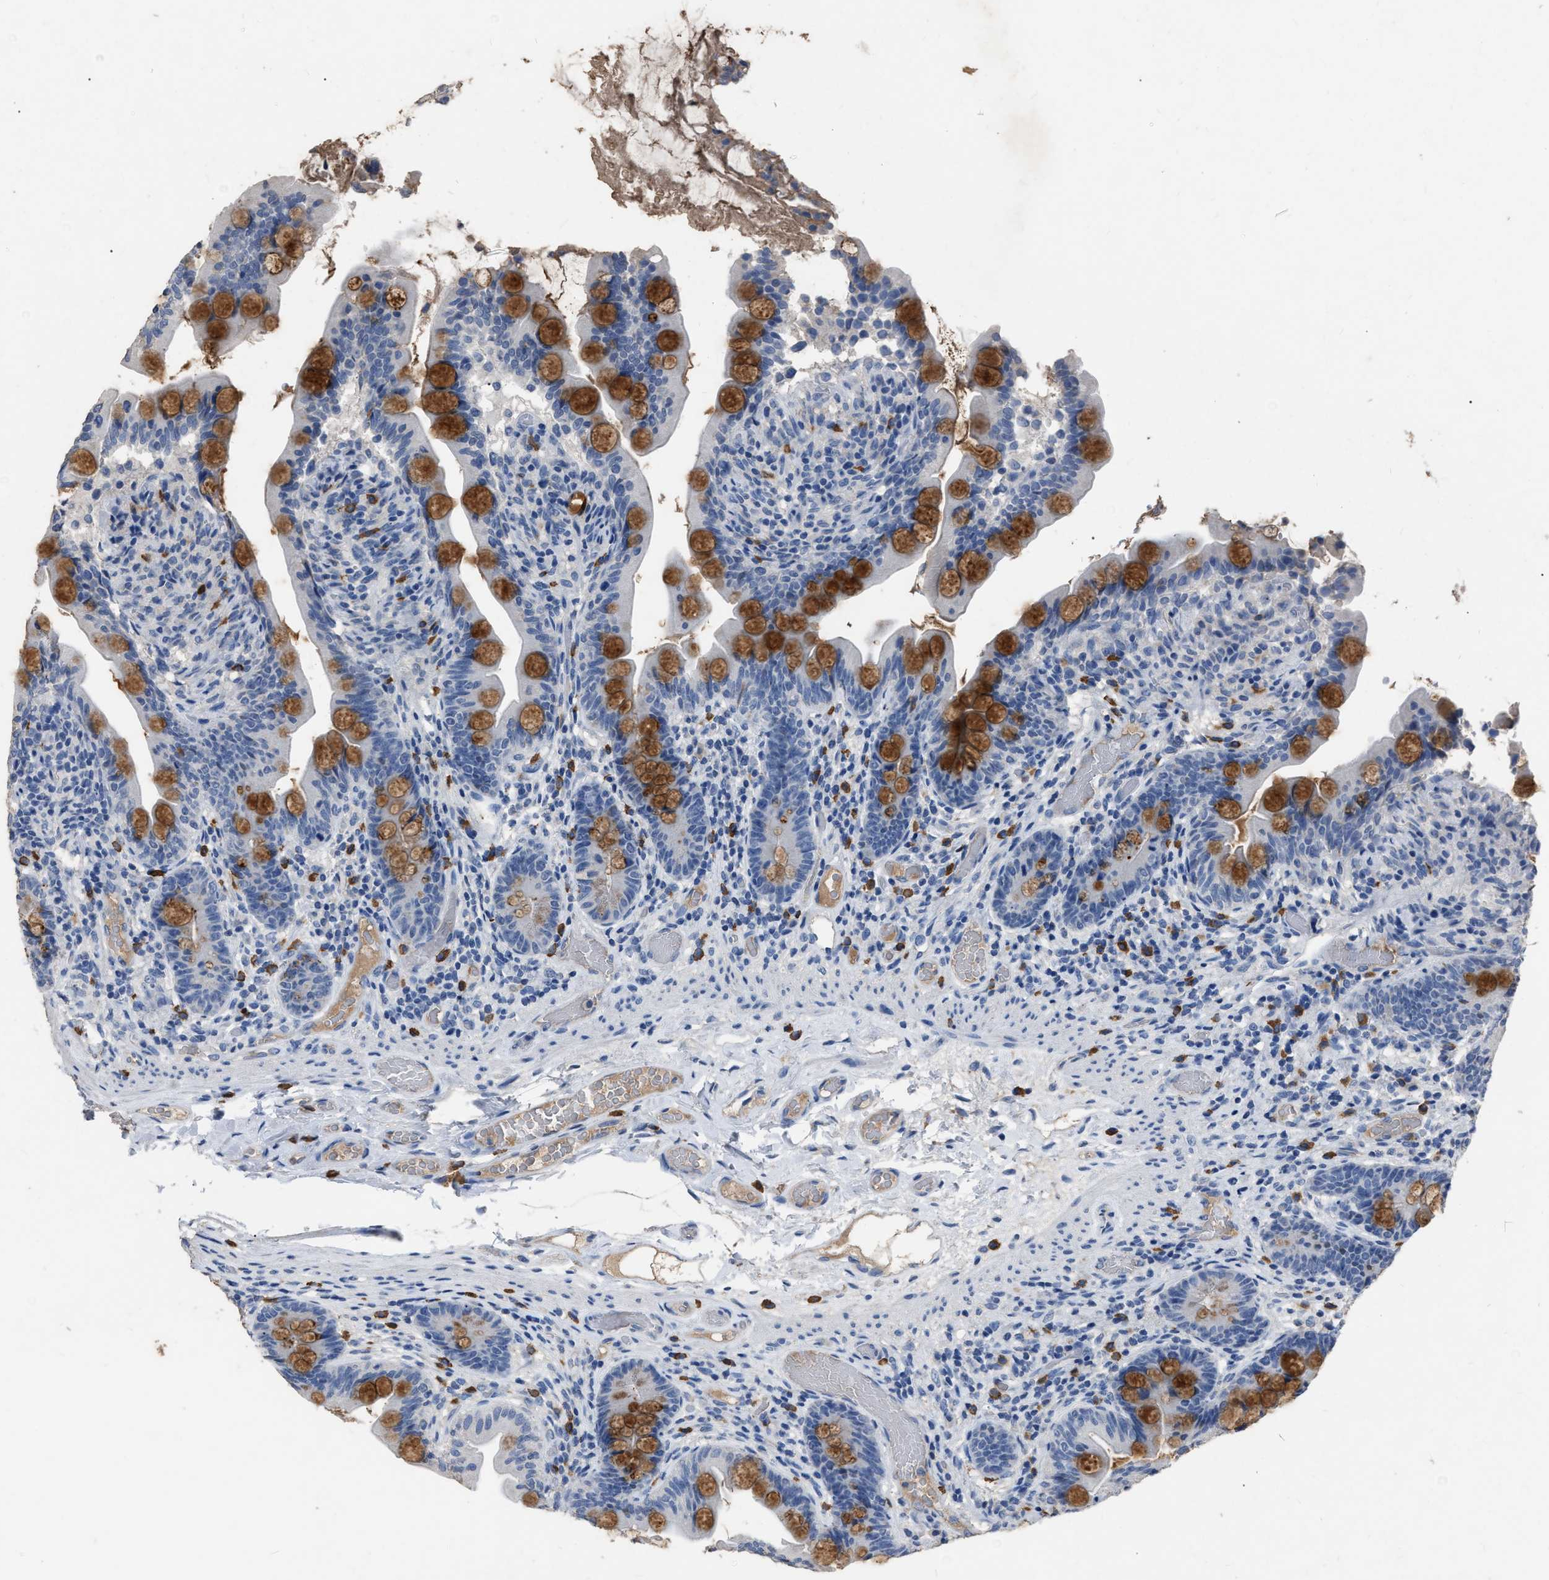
{"staining": {"intensity": "strong", "quantity": "25%-75%", "location": "cytoplasmic/membranous"}, "tissue": "small intestine", "cell_type": "Glandular cells", "image_type": "normal", "snomed": [{"axis": "morphology", "description": "Normal tissue, NOS"}, {"axis": "topography", "description": "Small intestine"}], "caption": "A histopathology image of human small intestine stained for a protein reveals strong cytoplasmic/membranous brown staining in glandular cells. (Stains: DAB in brown, nuclei in blue, Microscopy: brightfield microscopy at high magnification).", "gene": "HABP2", "patient": {"sex": "female", "age": 56}}